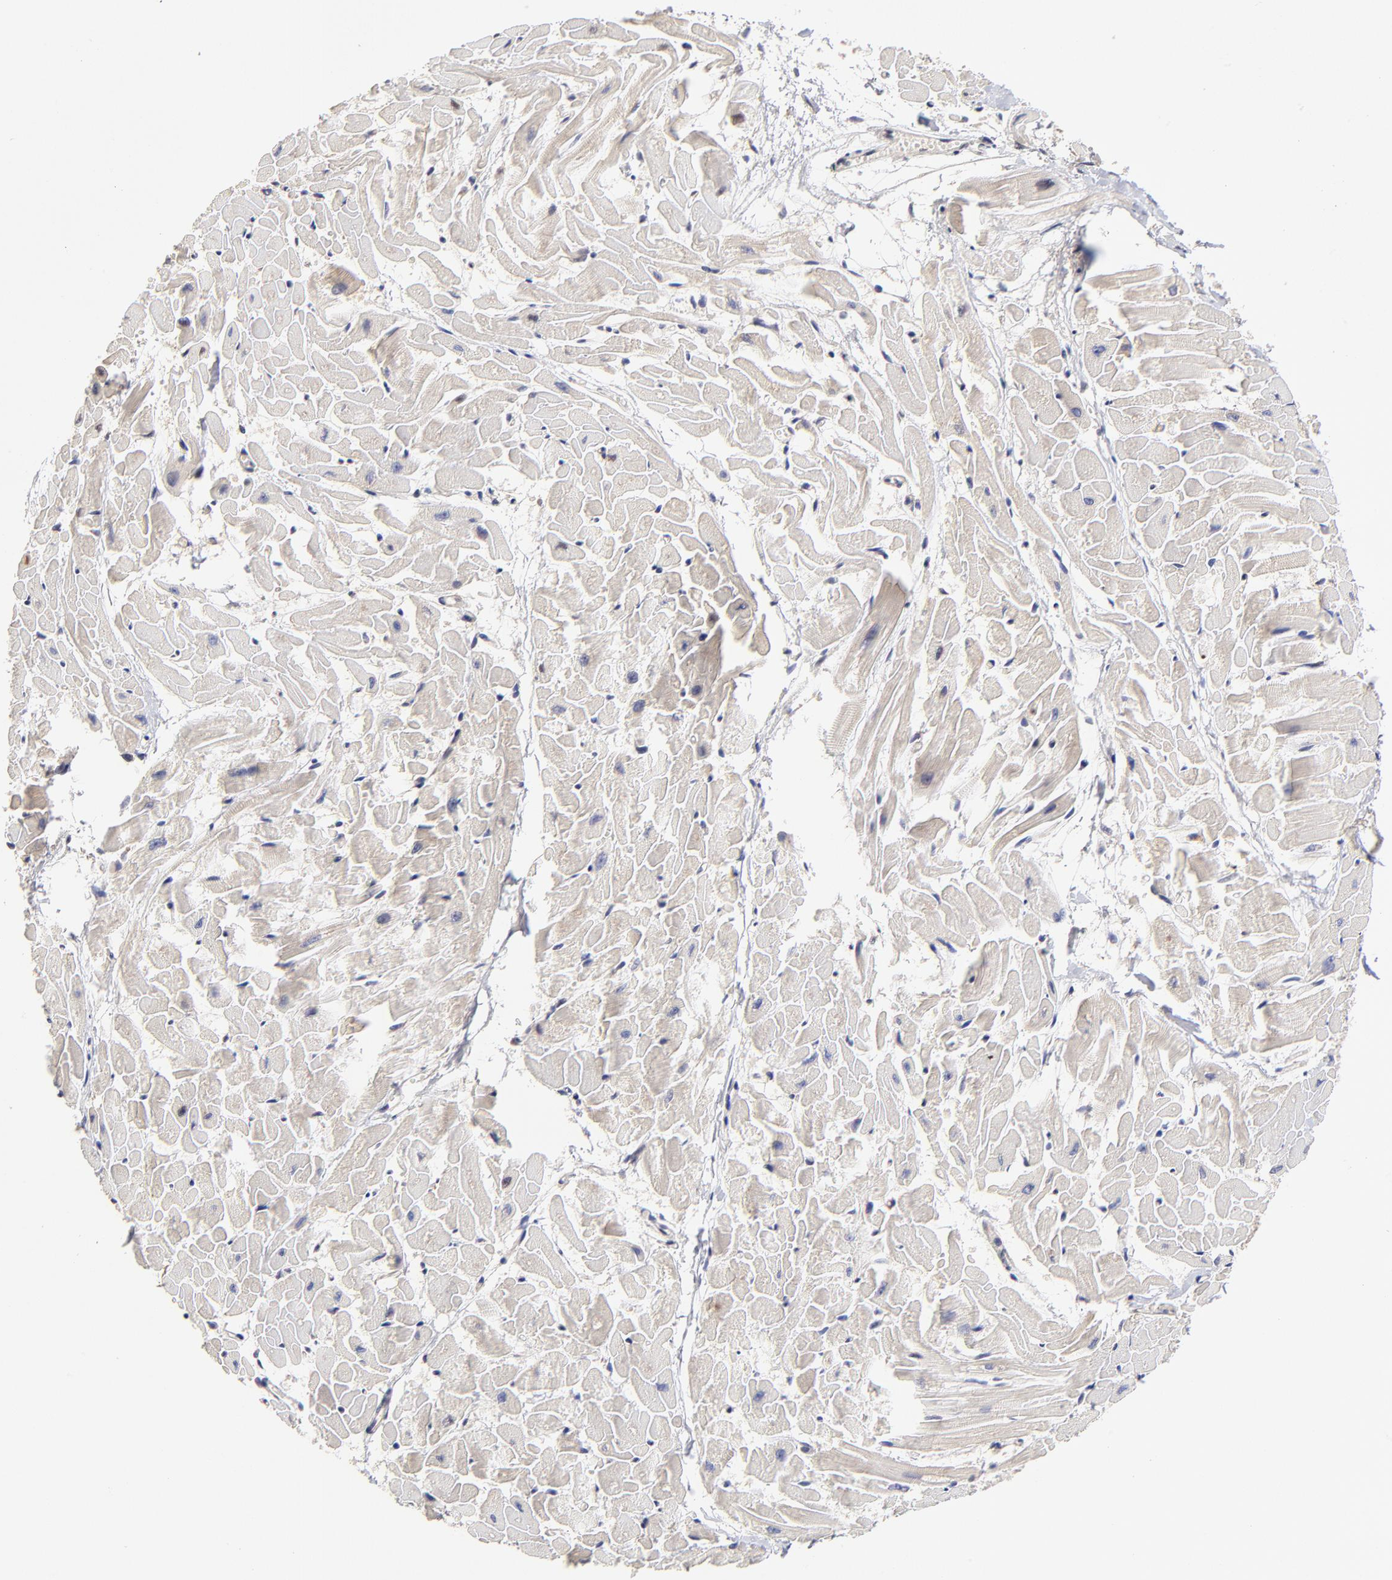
{"staining": {"intensity": "weak", "quantity": ">75%", "location": "cytoplasmic/membranous"}, "tissue": "heart muscle", "cell_type": "Cardiomyocytes", "image_type": "normal", "snomed": [{"axis": "morphology", "description": "Normal tissue, NOS"}, {"axis": "topography", "description": "Heart"}], "caption": "Human heart muscle stained with a protein marker reveals weak staining in cardiomyocytes.", "gene": "ZNF10", "patient": {"sex": "female", "age": 19}}